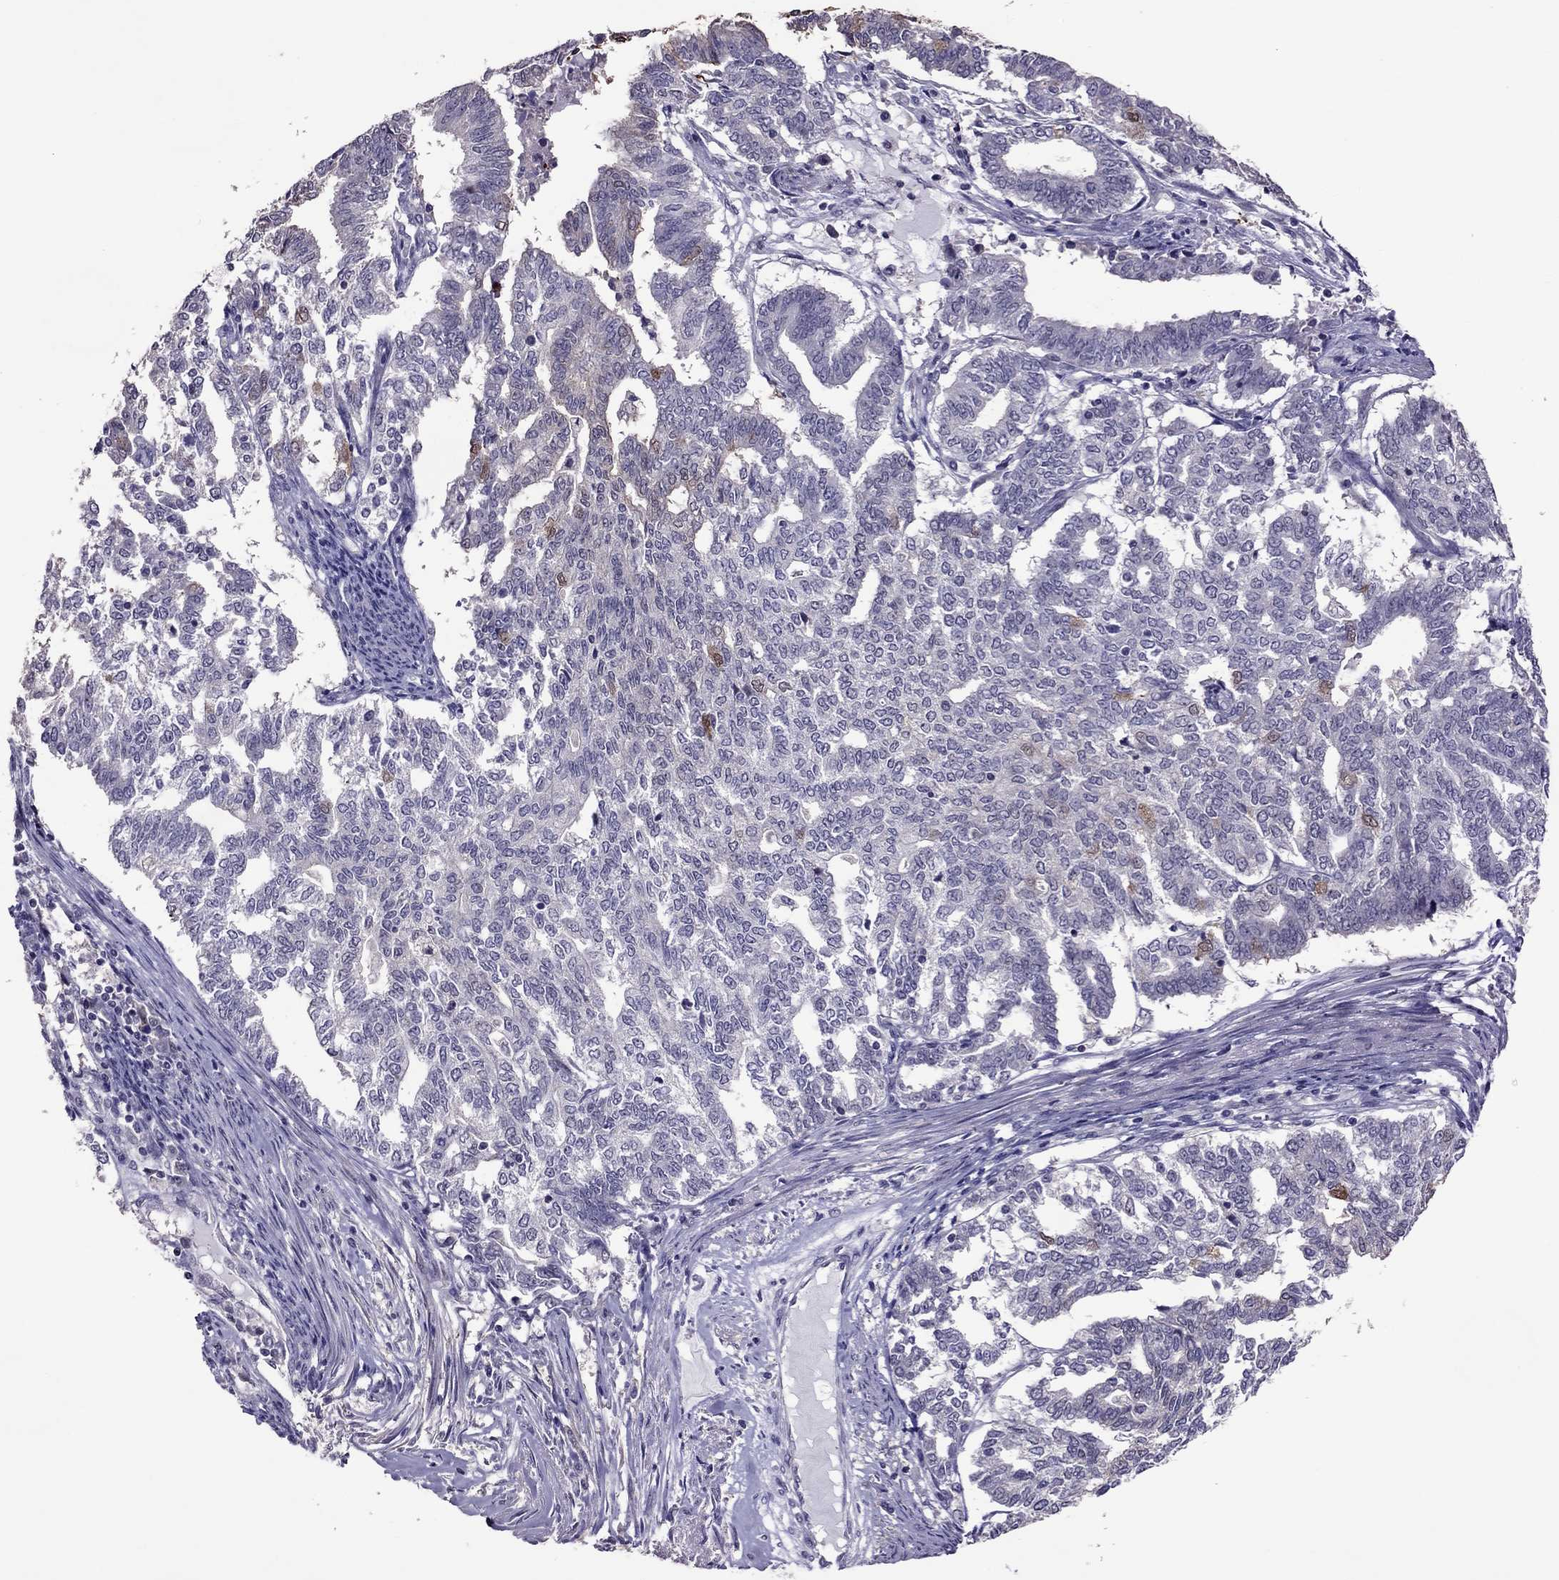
{"staining": {"intensity": "moderate", "quantity": "<25%", "location": "cytoplasmic/membranous"}, "tissue": "endometrial cancer", "cell_type": "Tumor cells", "image_type": "cancer", "snomed": [{"axis": "morphology", "description": "Adenocarcinoma, NOS"}, {"axis": "topography", "description": "Endometrium"}], "caption": "Endometrial cancer (adenocarcinoma) stained with DAB (3,3'-diaminobenzidine) immunohistochemistry exhibits low levels of moderate cytoplasmic/membranous positivity in about <25% of tumor cells.", "gene": "LRRC46", "patient": {"sex": "female", "age": 79}}